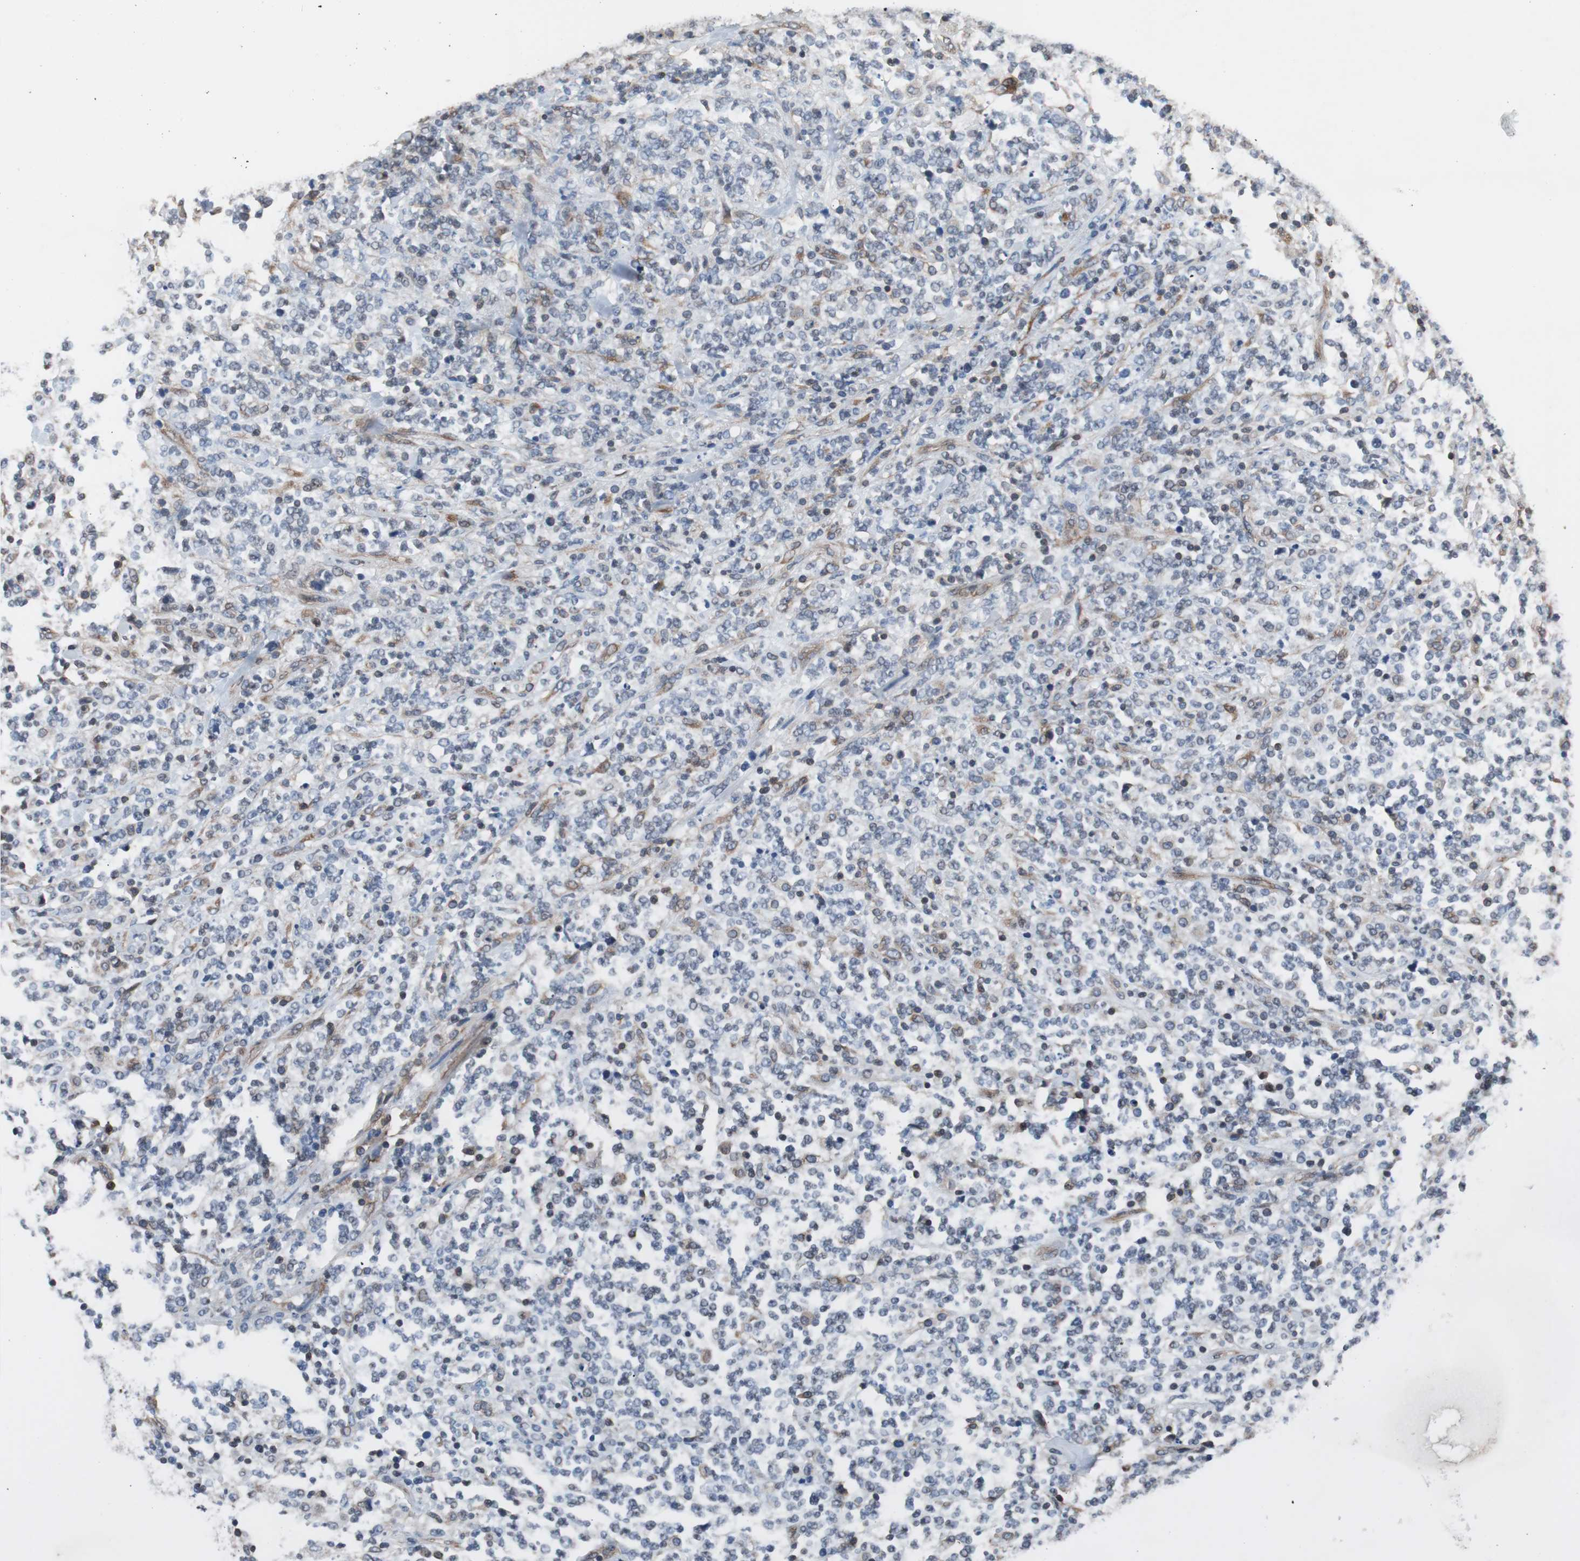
{"staining": {"intensity": "weak", "quantity": "<25%", "location": "cytoplasmic/membranous"}, "tissue": "lymphoma", "cell_type": "Tumor cells", "image_type": "cancer", "snomed": [{"axis": "morphology", "description": "Malignant lymphoma, non-Hodgkin's type, High grade"}, {"axis": "topography", "description": "Soft tissue"}], "caption": "Immunohistochemical staining of human lymphoma displays no significant expression in tumor cells.", "gene": "KIF3B", "patient": {"sex": "male", "age": 18}}